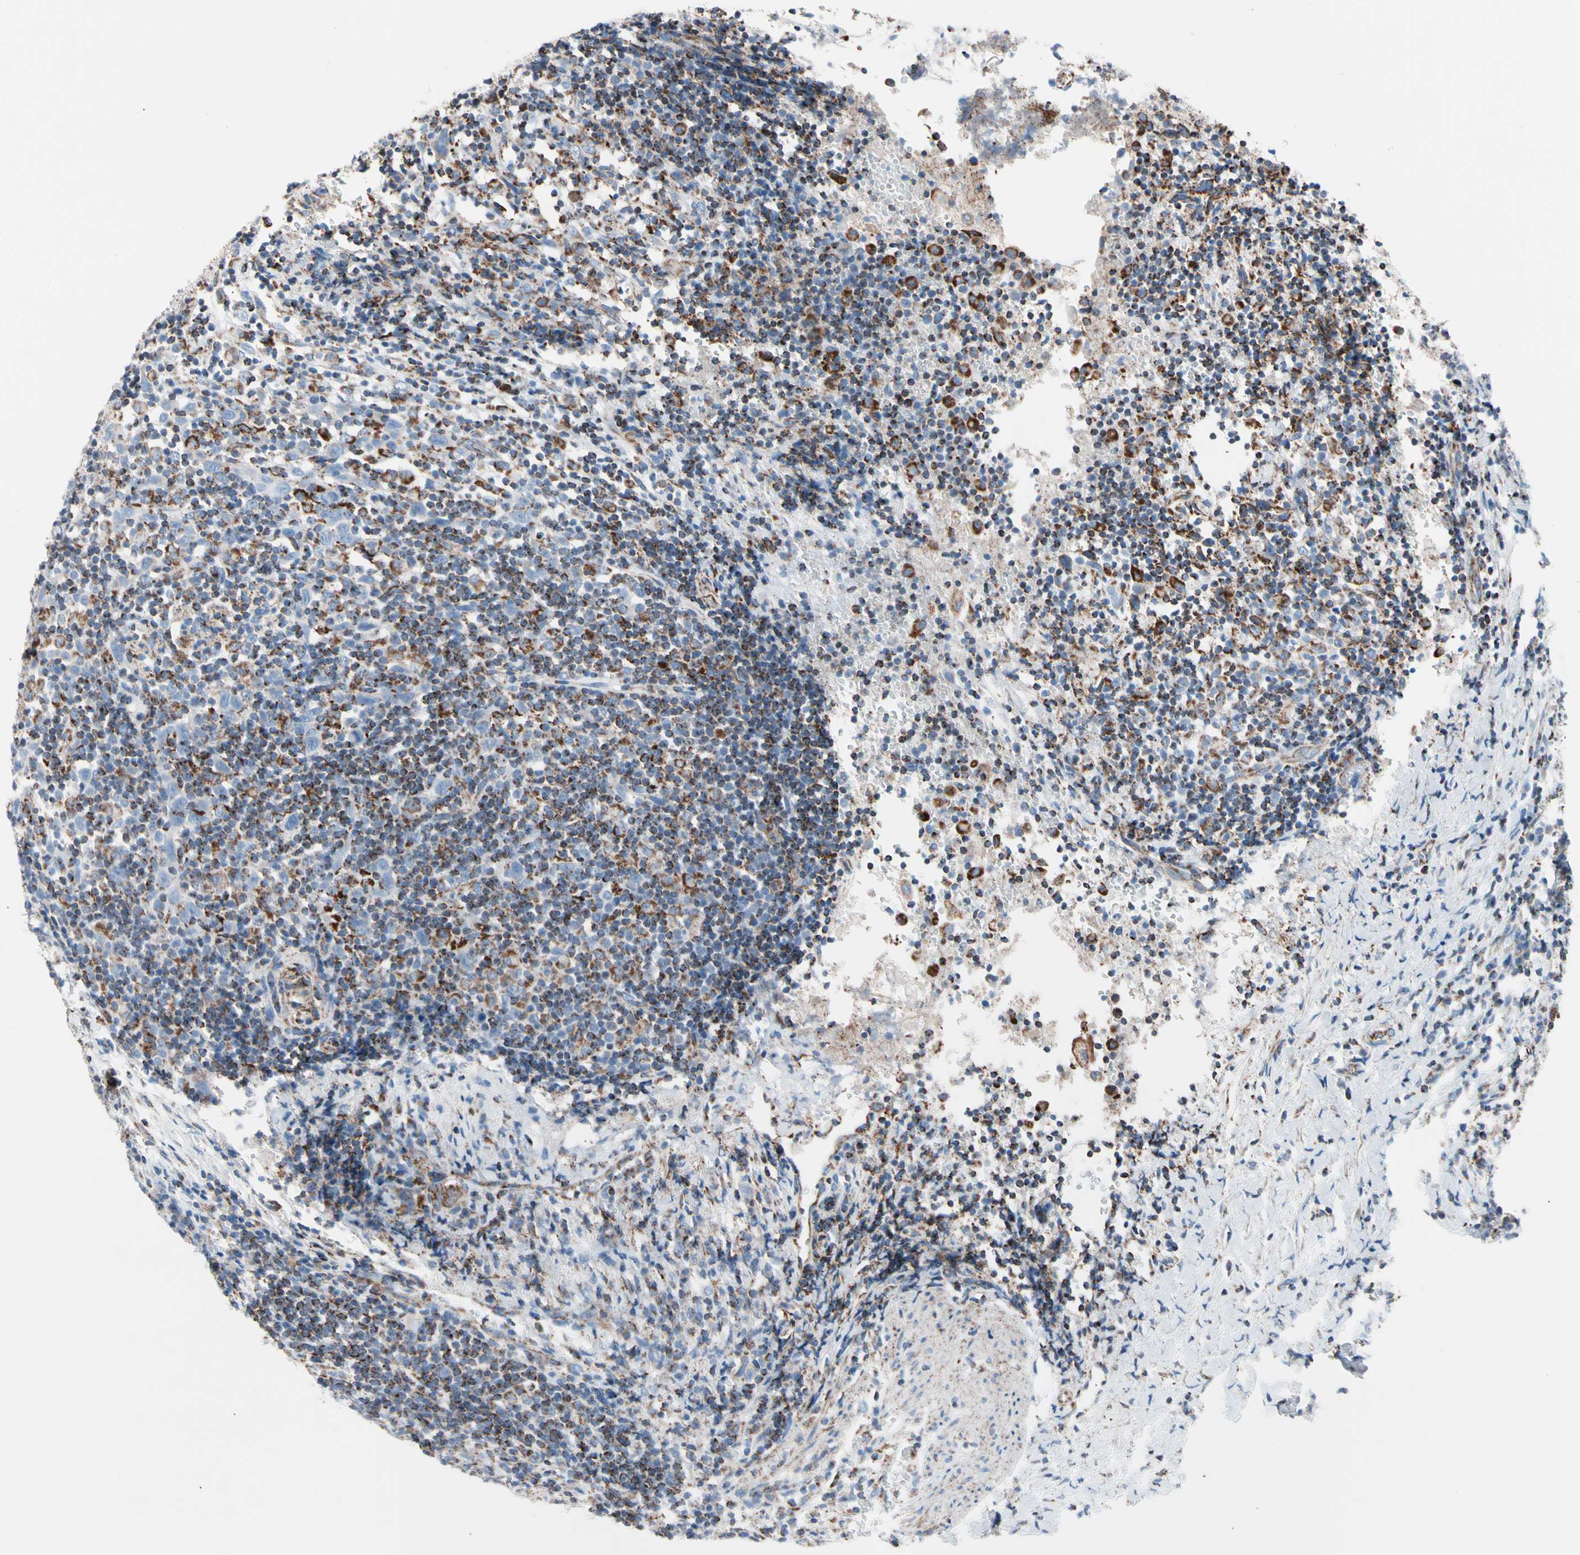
{"staining": {"intensity": "negative", "quantity": "none", "location": "none"}, "tissue": "urothelial cancer", "cell_type": "Tumor cells", "image_type": "cancer", "snomed": [{"axis": "morphology", "description": "Urothelial carcinoma, High grade"}, {"axis": "topography", "description": "Urinary bladder"}], "caption": "DAB (3,3'-diaminobenzidine) immunohistochemical staining of high-grade urothelial carcinoma demonstrates no significant expression in tumor cells.", "gene": "HK1", "patient": {"sex": "male", "age": 61}}